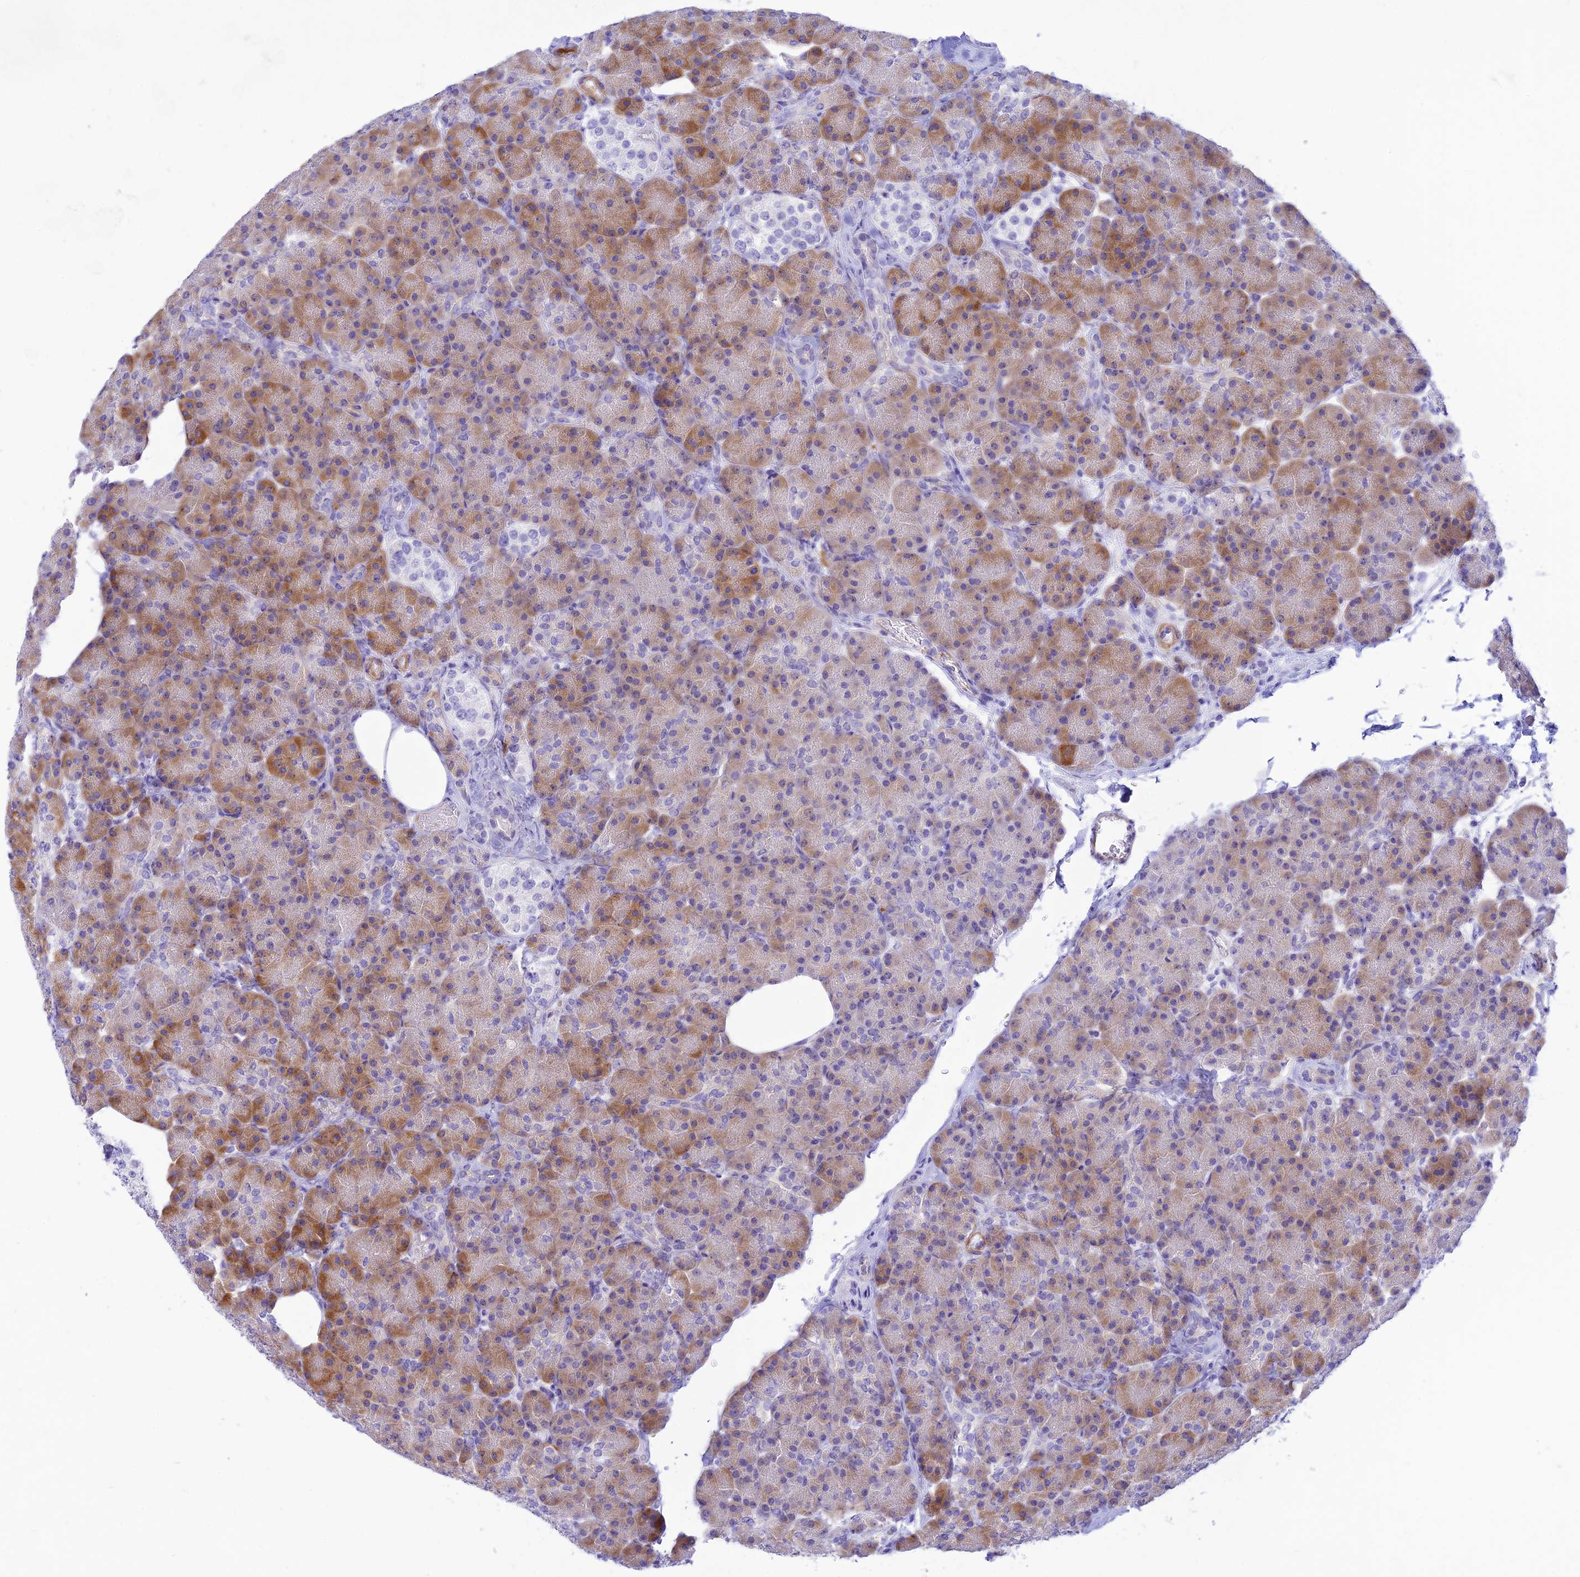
{"staining": {"intensity": "moderate", "quantity": "25%-75%", "location": "cytoplasmic/membranous"}, "tissue": "pancreas", "cell_type": "Exocrine glandular cells", "image_type": "normal", "snomed": [{"axis": "morphology", "description": "Normal tissue, NOS"}, {"axis": "topography", "description": "Pancreas"}], "caption": "Immunohistochemical staining of normal human pancreas shows medium levels of moderate cytoplasmic/membranous staining in approximately 25%-75% of exocrine glandular cells.", "gene": "FBXW4", "patient": {"sex": "female", "age": 43}}